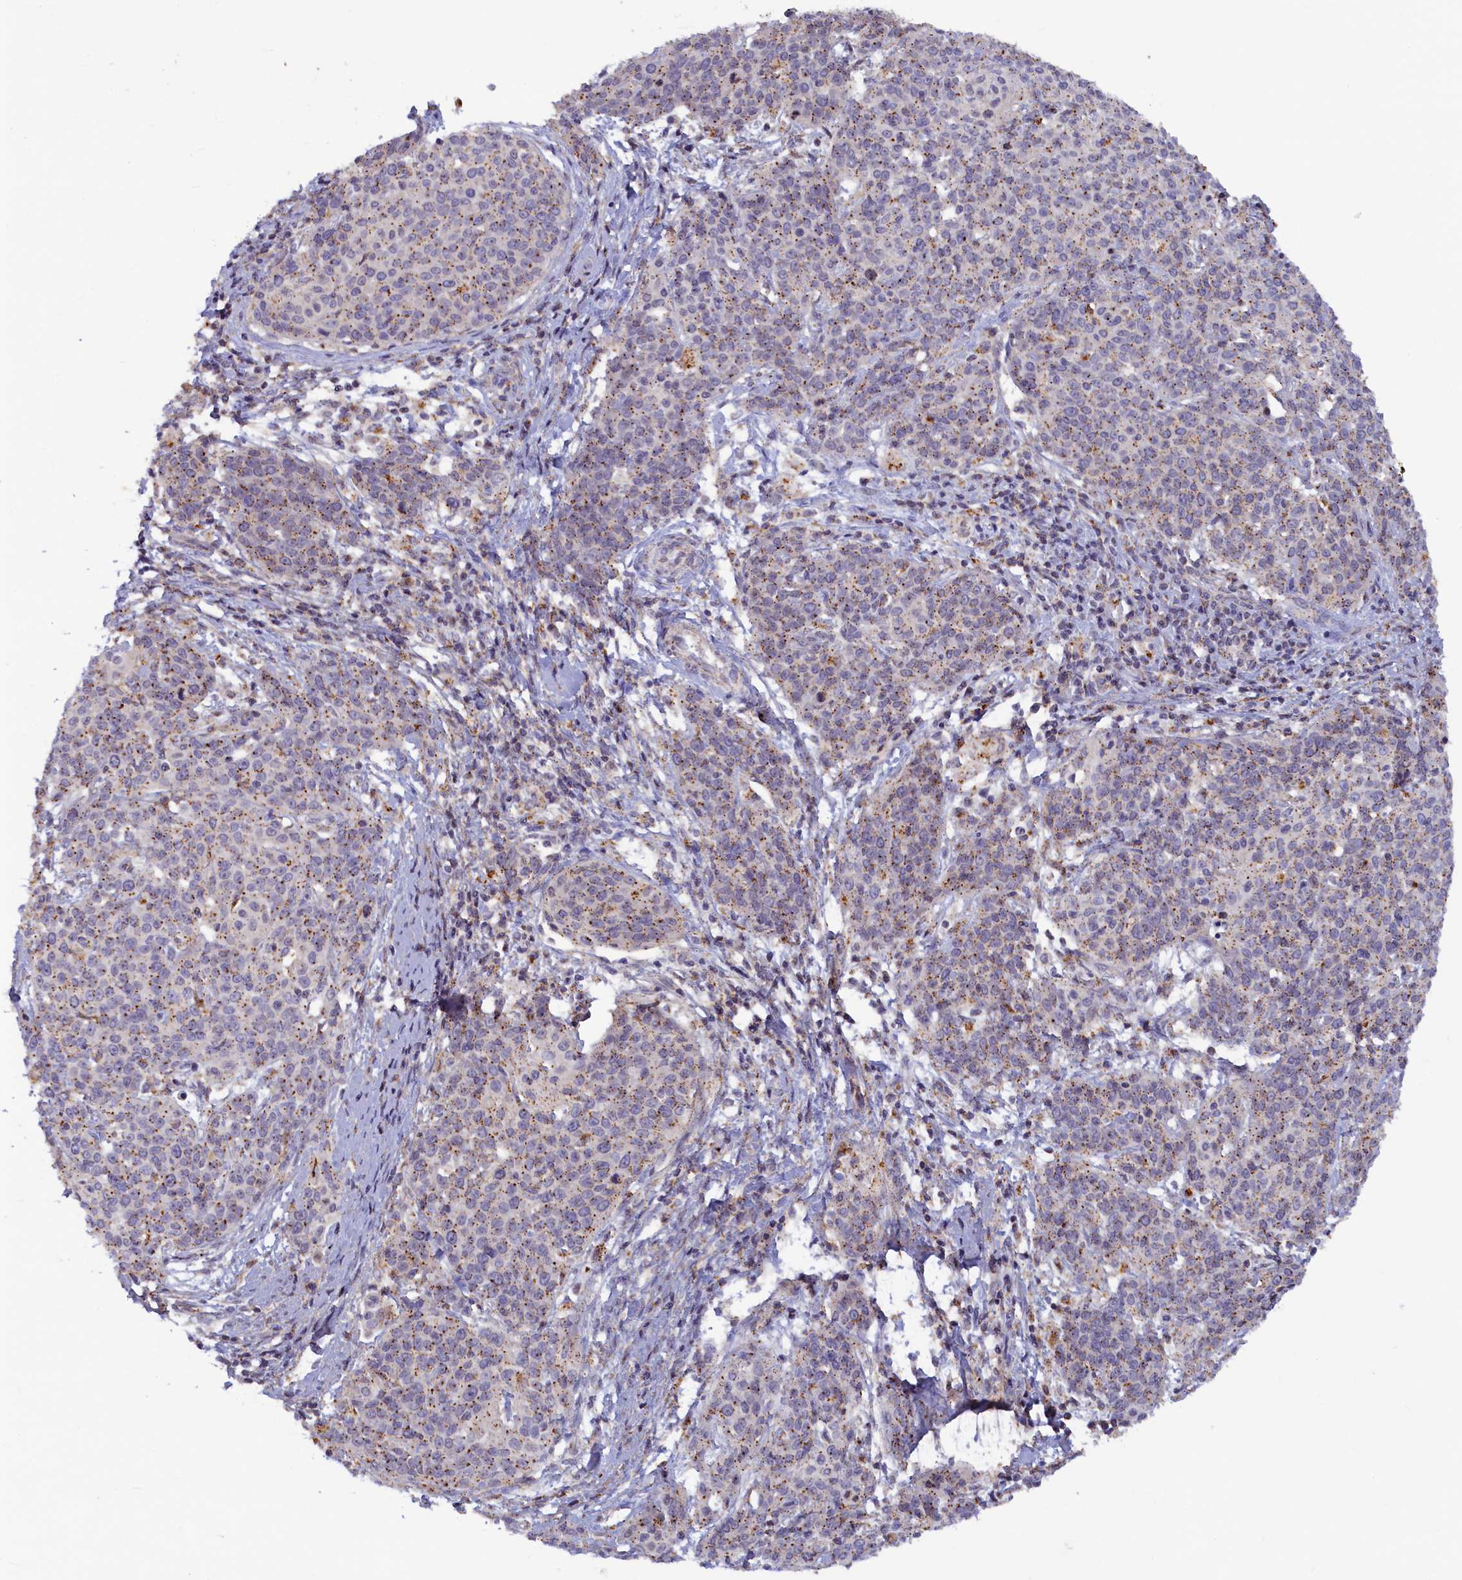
{"staining": {"intensity": "moderate", "quantity": "25%-75%", "location": "cytoplasmic/membranous"}, "tissue": "cervical cancer", "cell_type": "Tumor cells", "image_type": "cancer", "snomed": [{"axis": "morphology", "description": "Squamous cell carcinoma, NOS"}, {"axis": "topography", "description": "Cervix"}], "caption": "About 25%-75% of tumor cells in human cervical squamous cell carcinoma exhibit moderate cytoplasmic/membranous protein staining as visualized by brown immunohistochemical staining.", "gene": "HYKK", "patient": {"sex": "female", "age": 38}}